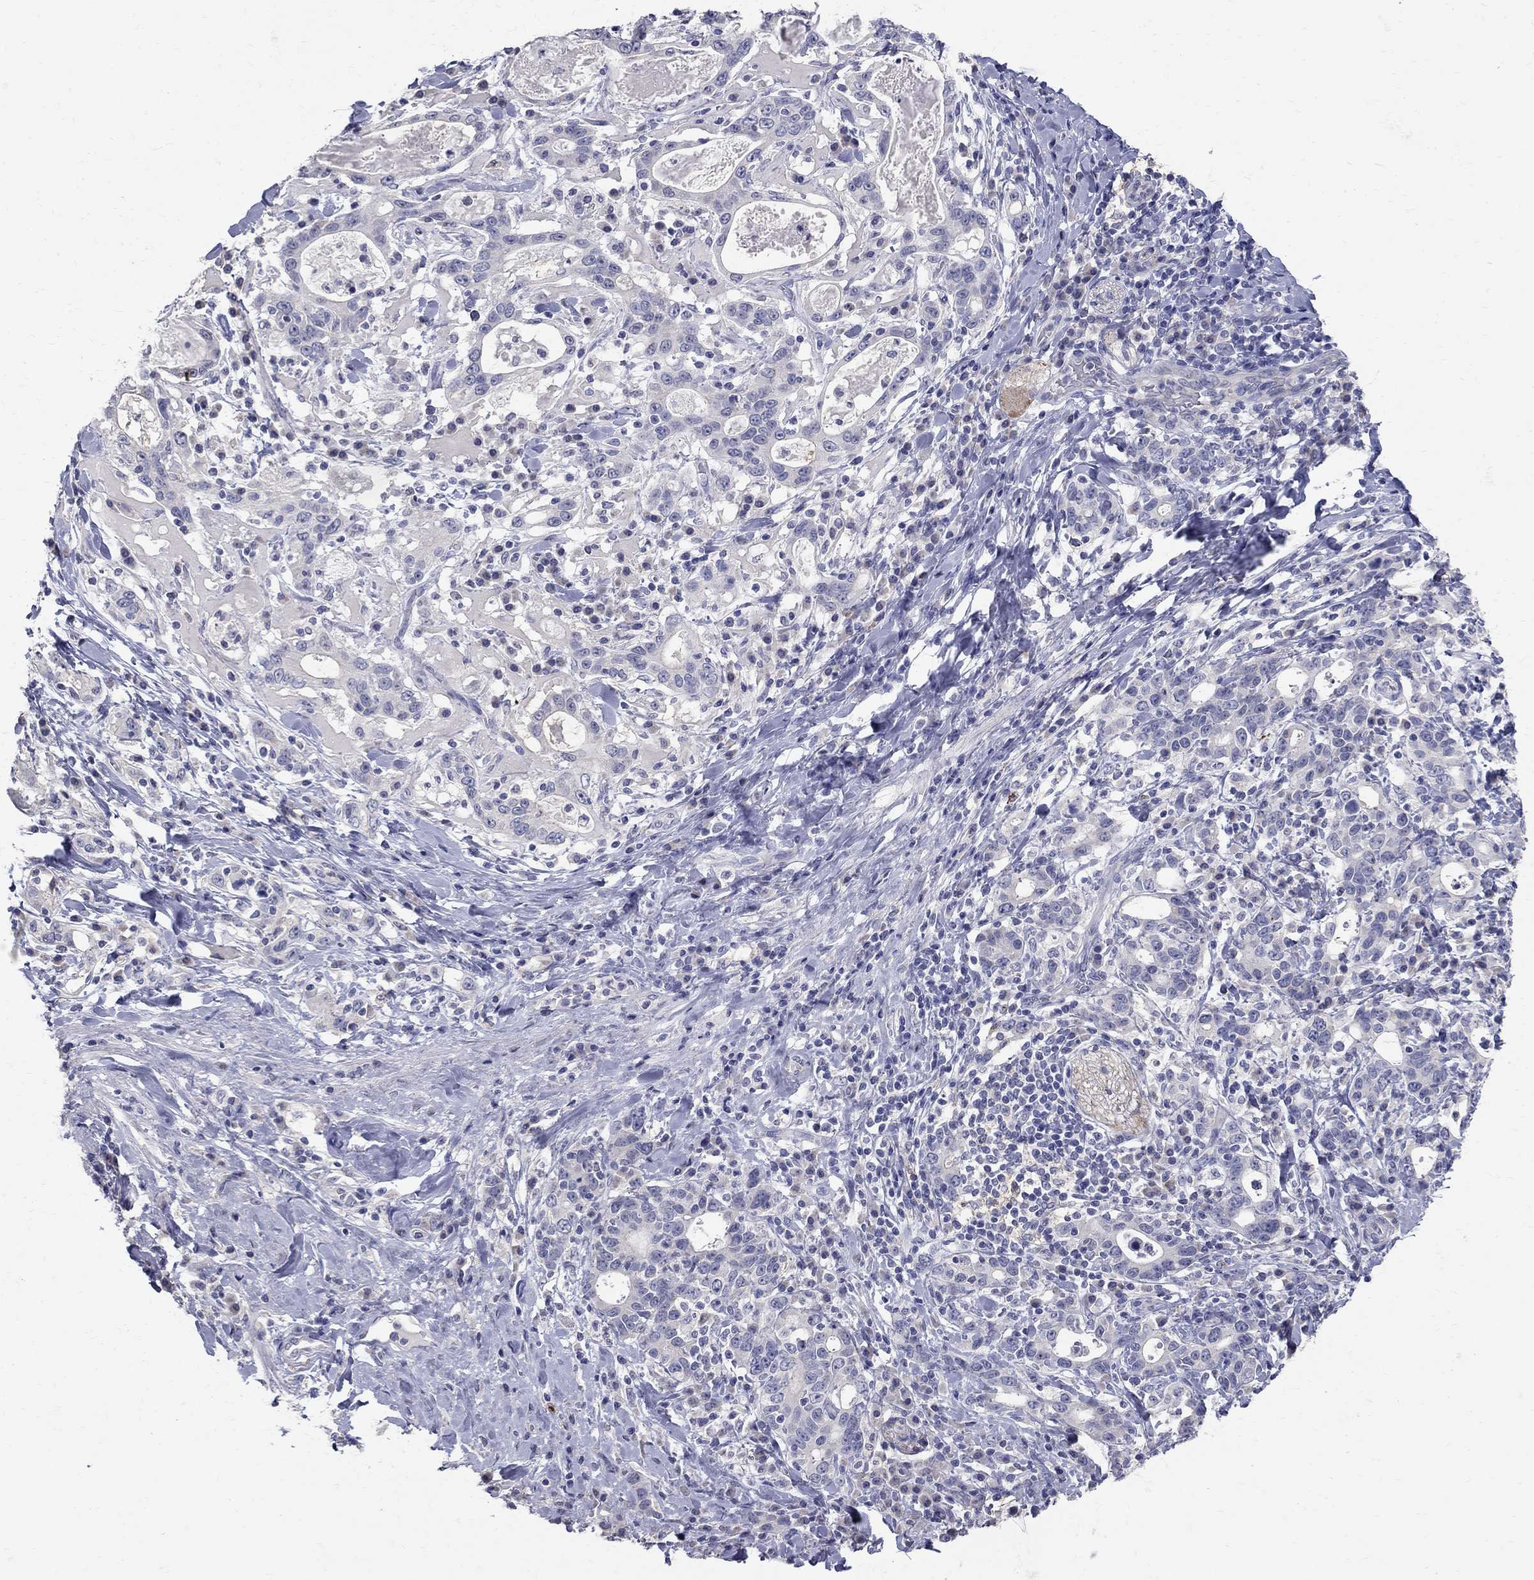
{"staining": {"intensity": "negative", "quantity": "none", "location": "none"}, "tissue": "stomach cancer", "cell_type": "Tumor cells", "image_type": "cancer", "snomed": [{"axis": "morphology", "description": "Adenocarcinoma, NOS"}, {"axis": "topography", "description": "Stomach"}], "caption": "A high-resolution photomicrograph shows IHC staining of stomach cancer (adenocarcinoma), which displays no significant positivity in tumor cells.", "gene": "TP53TG5", "patient": {"sex": "male", "age": 79}}